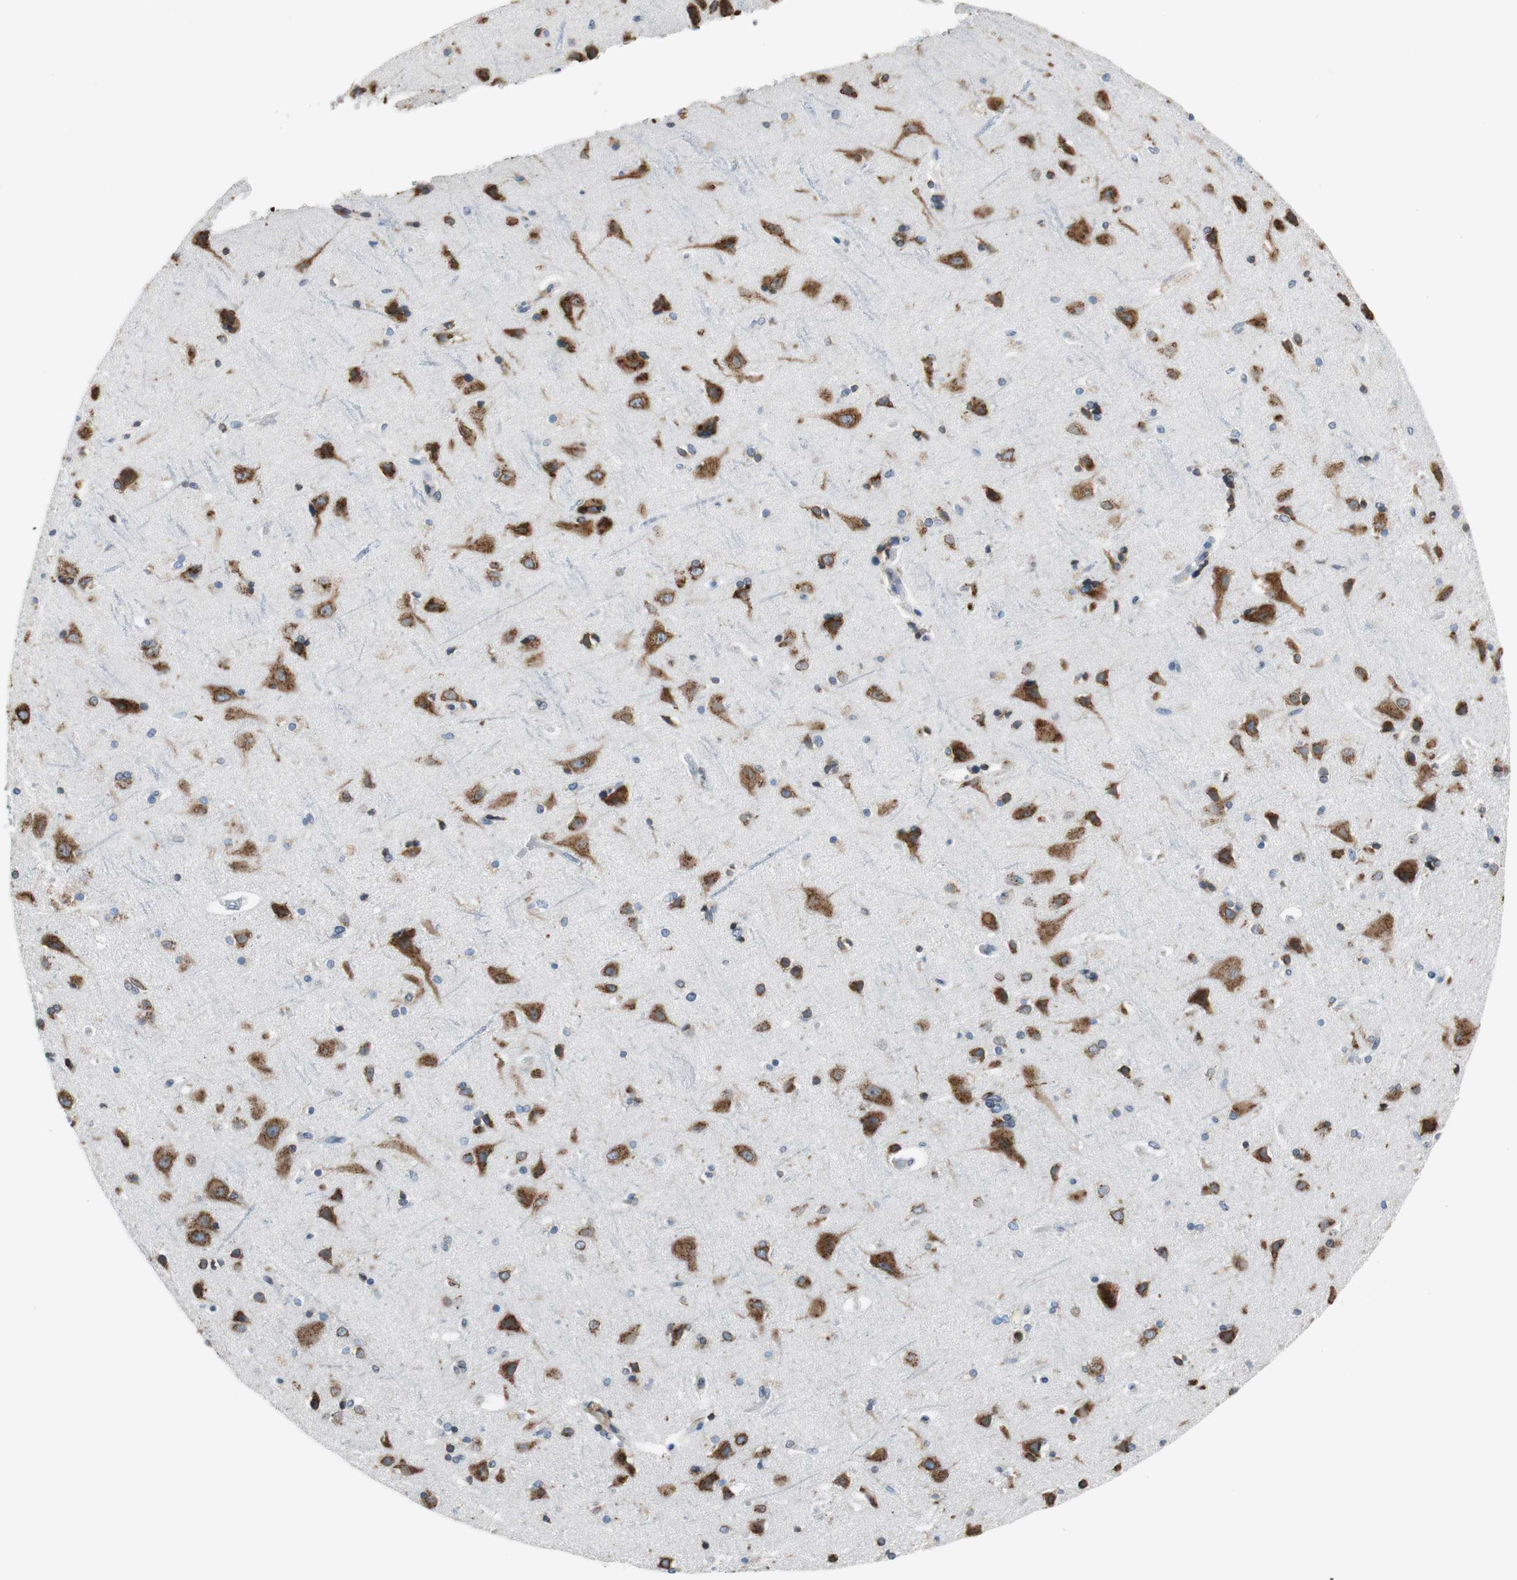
{"staining": {"intensity": "negative", "quantity": "none", "location": "none"}, "tissue": "cerebral cortex", "cell_type": "Endothelial cells", "image_type": "normal", "snomed": [{"axis": "morphology", "description": "Normal tissue, NOS"}, {"axis": "topography", "description": "Cerebral cortex"}], "caption": "An immunohistochemistry (IHC) micrograph of unremarkable cerebral cortex is shown. There is no staining in endothelial cells of cerebral cortex.", "gene": "TMED7", "patient": {"sex": "female", "age": 54}}